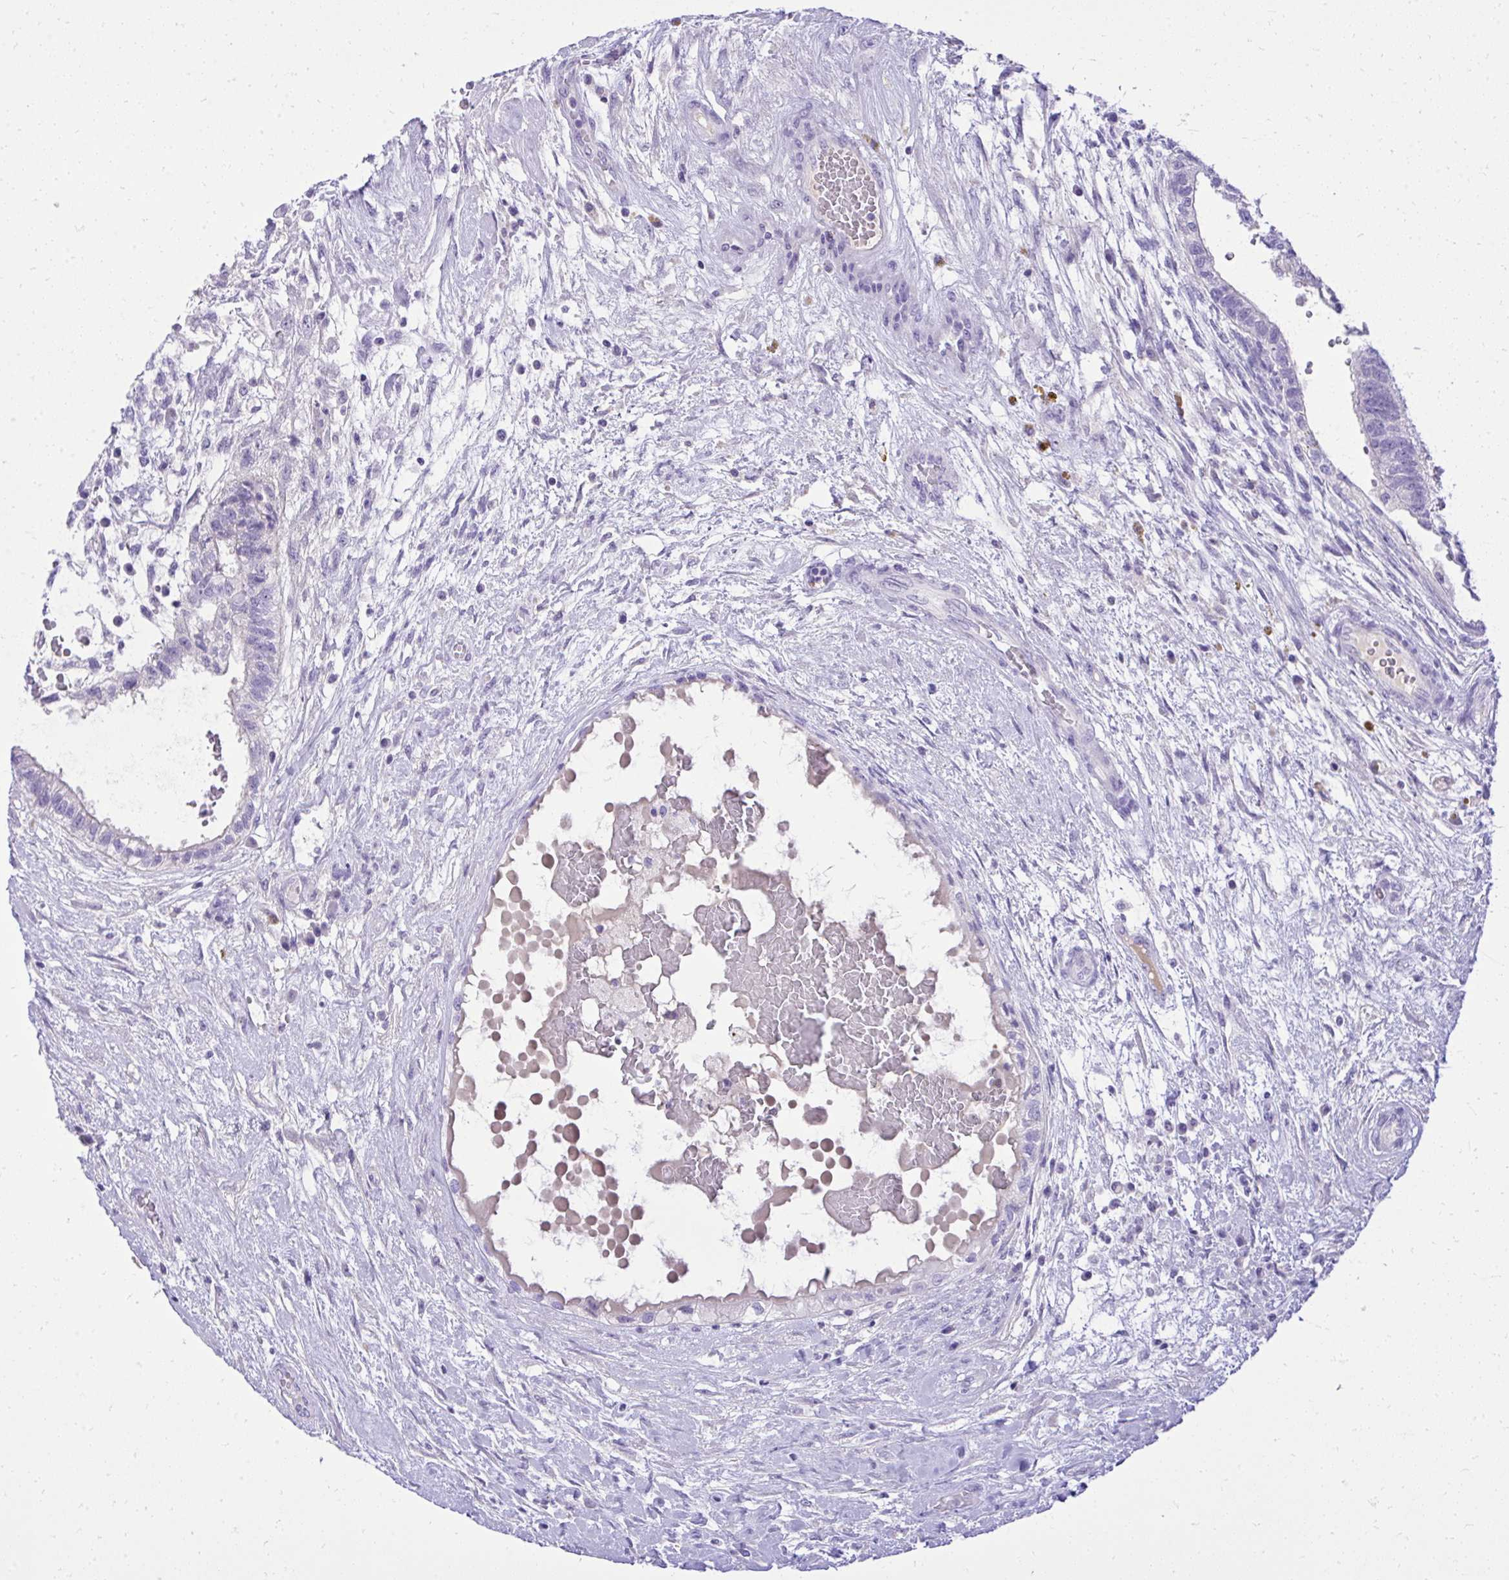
{"staining": {"intensity": "negative", "quantity": "none", "location": "none"}, "tissue": "testis cancer", "cell_type": "Tumor cells", "image_type": "cancer", "snomed": [{"axis": "morphology", "description": "Normal tissue, NOS"}, {"axis": "morphology", "description": "Carcinoma, Embryonal, NOS"}, {"axis": "topography", "description": "Testis"}], "caption": "This image is of testis cancer stained with immunohistochemistry (IHC) to label a protein in brown with the nuclei are counter-stained blue. There is no positivity in tumor cells.", "gene": "ST6GALNAC3", "patient": {"sex": "male", "age": 32}}